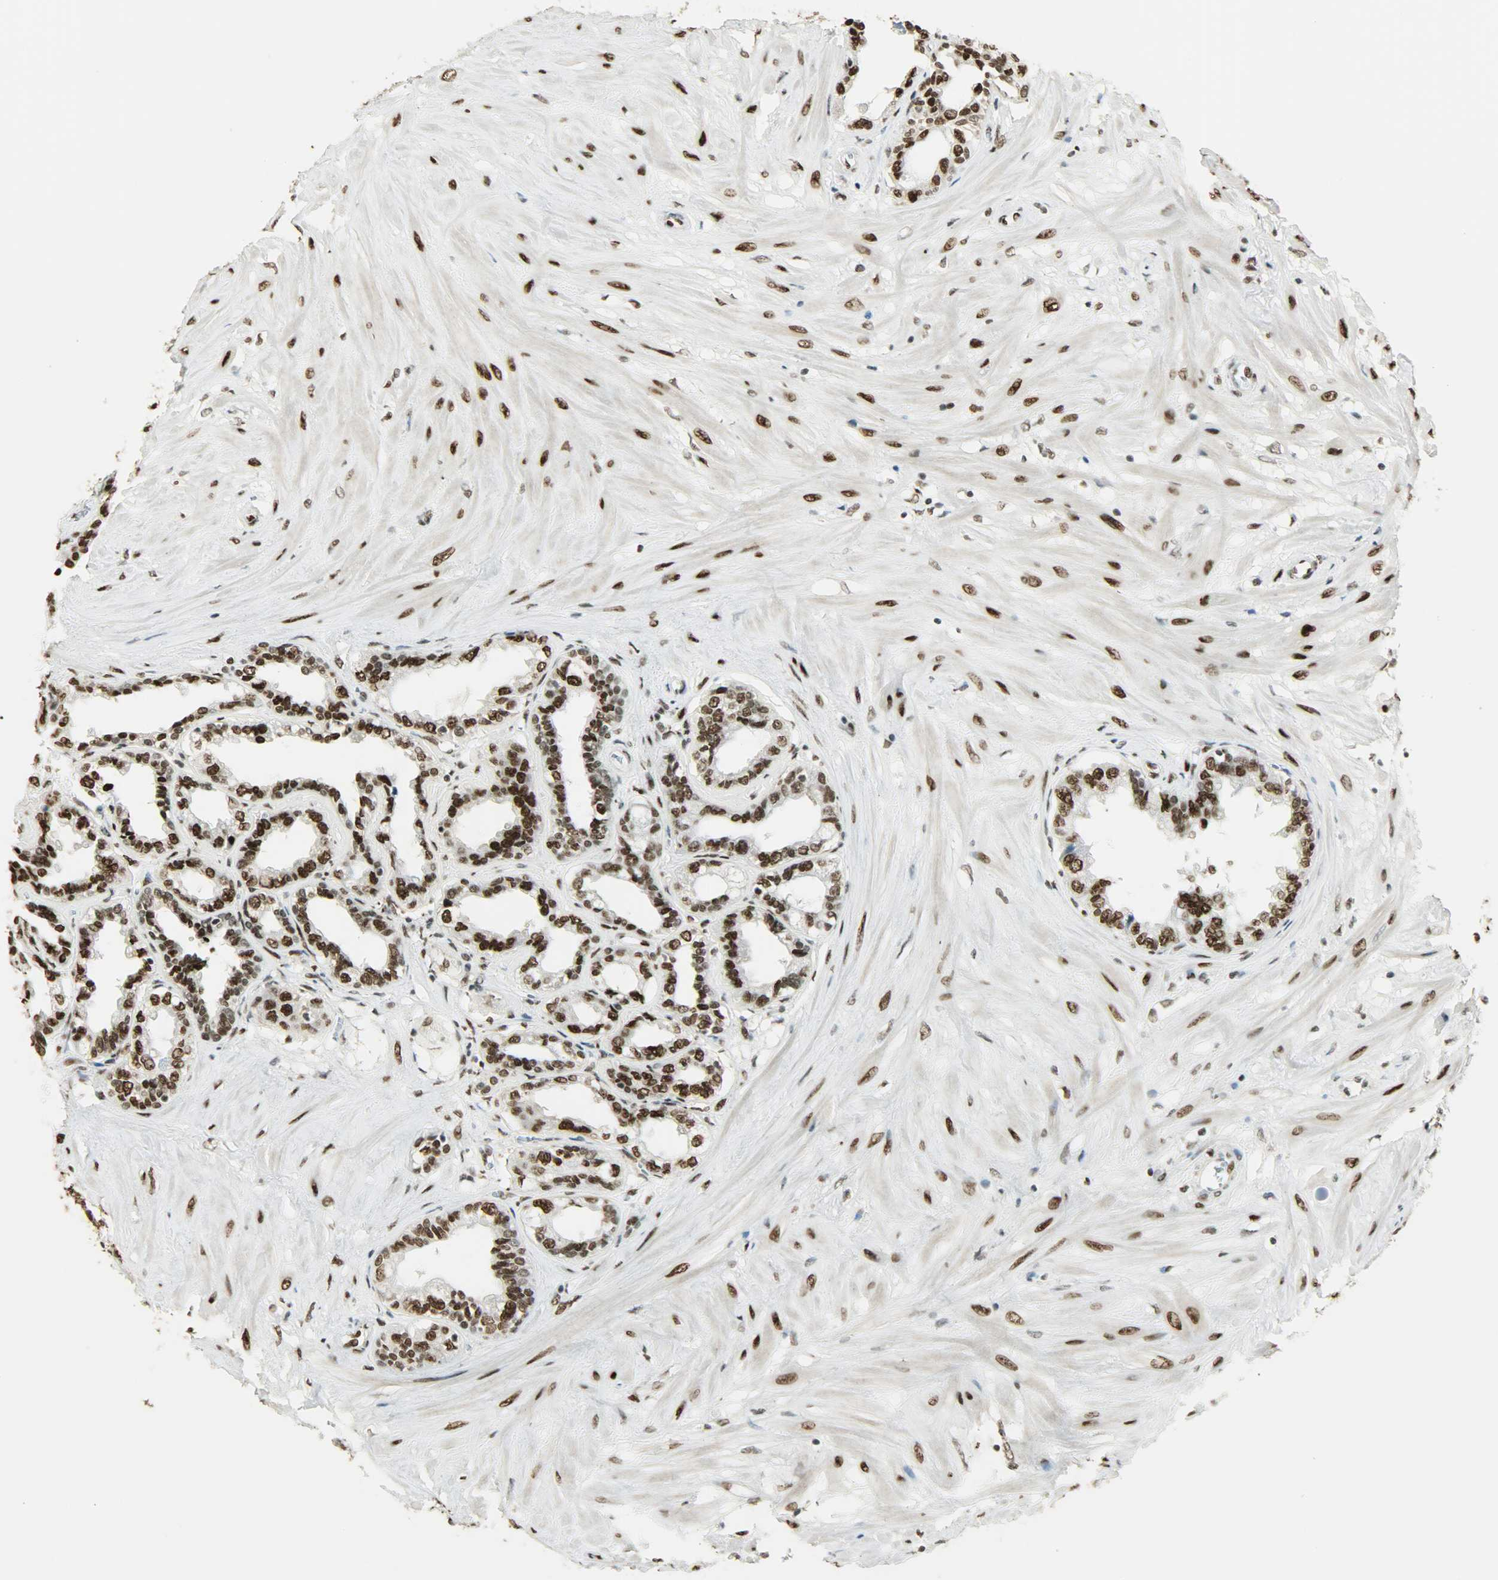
{"staining": {"intensity": "strong", "quantity": ">75%", "location": "nuclear"}, "tissue": "seminal vesicle", "cell_type": "Glandular cells", "image_type": "normal", "snomed": [{"axis": "morphology", "description": "Normal tissue, NOS"}, {"axis": "morphology", "description": "Inflammation, NOS"}, {"axis": "topography", "description": "Urinary bladder"}, {"axis": "topography", "description": "Prostate"}, {"axis": "topography", "description": "Seminal veicle"}], "caption": "Human seminal vesicle stained for a protein (brown) demonstrates strong nuclear positive expression in approximately >75% of glandular cells.", "gene": "MYEF2", "patient": {"sex": "male", "age": 82}}